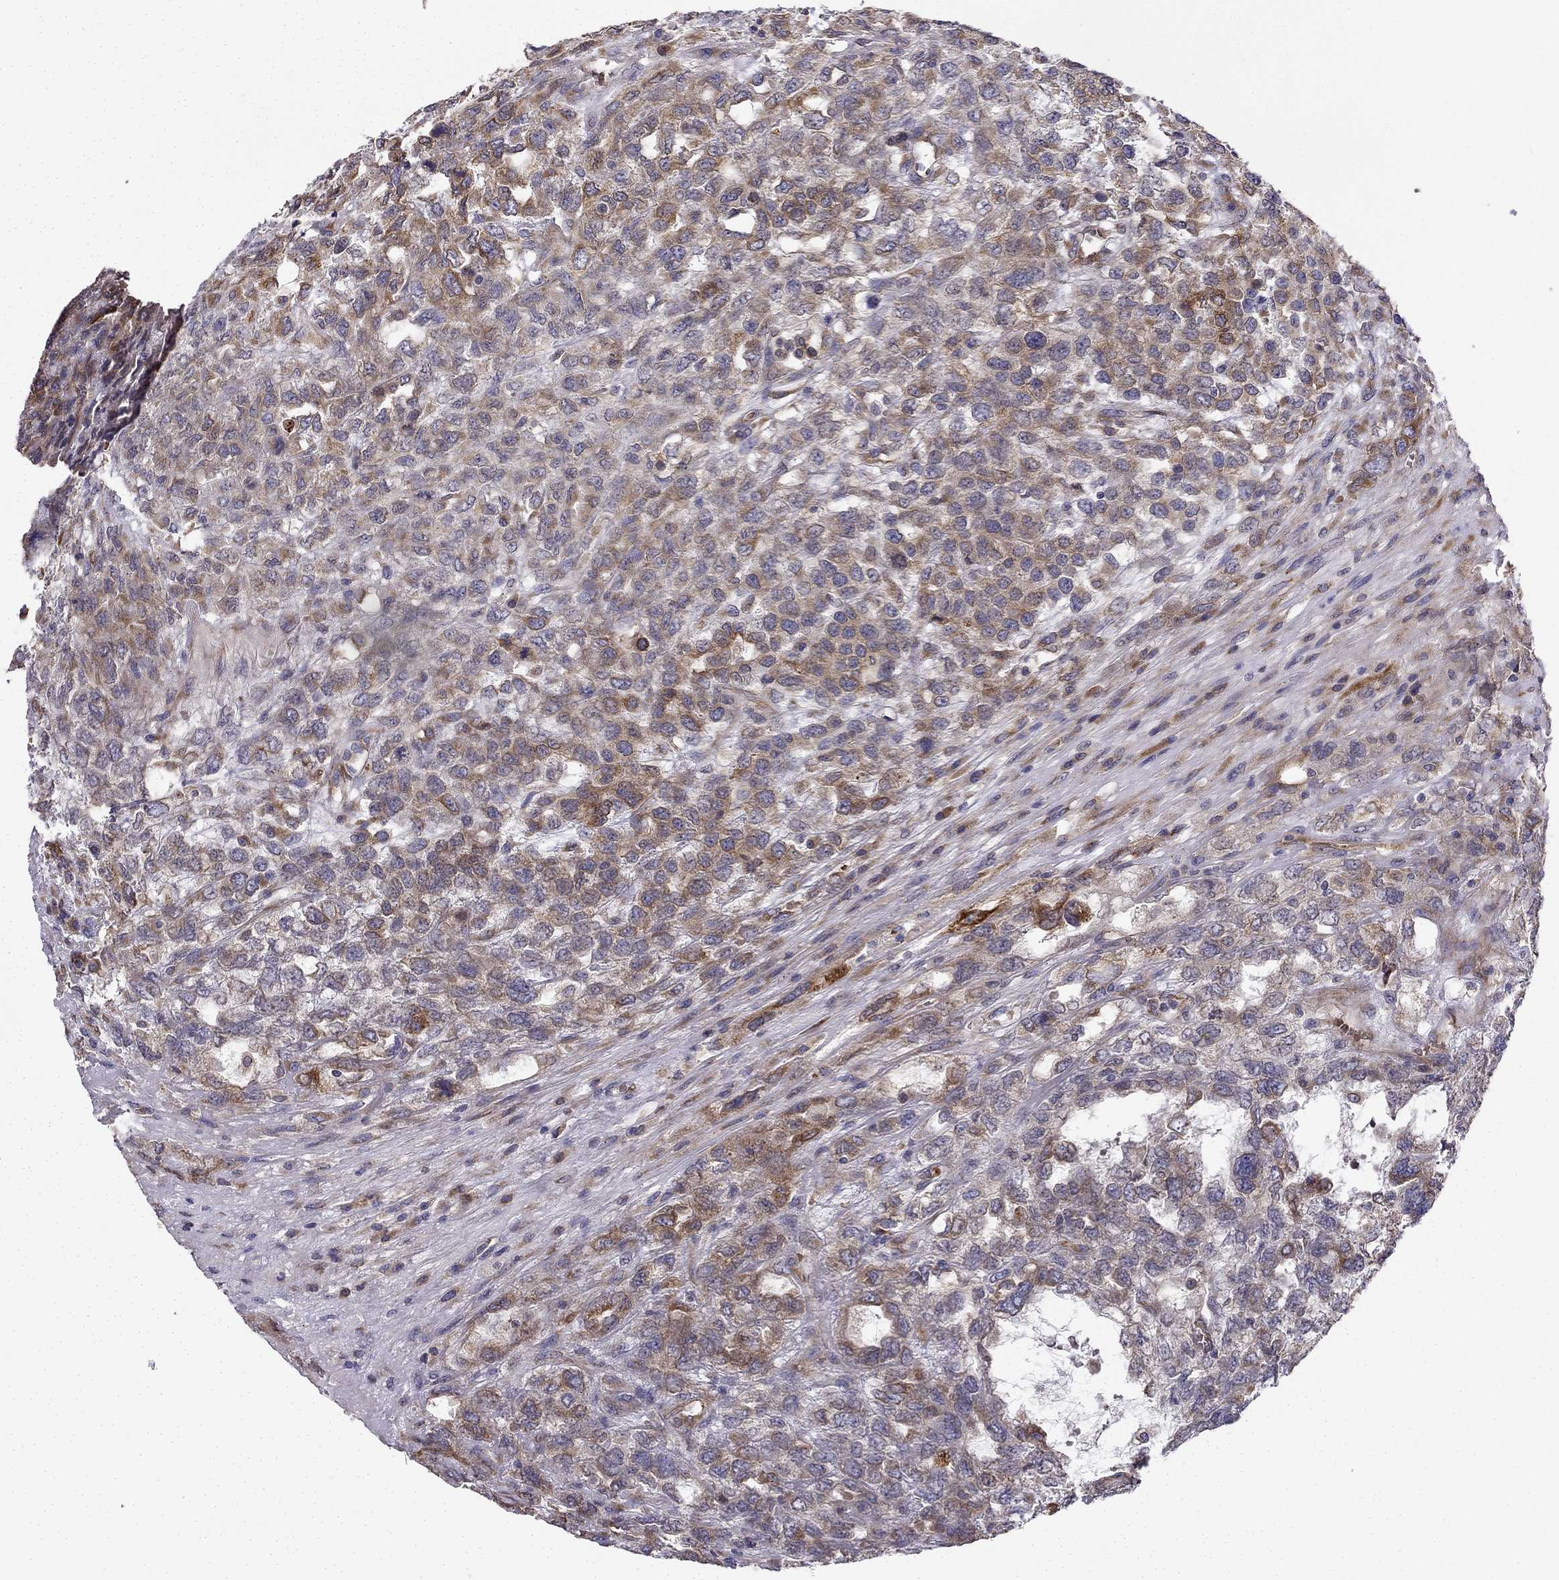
{"staining": {"intensity": "strong", "quantity": ">75%", "location": "cytoplasmic/membranous"}, "tissue": "testis cancer", "cell_type": "Tumor cells", "image_type": "cancer", "snomed": [{"axis": "morphology", "description": "Seminoma, NOS"}, {"axis": "topography", "description": "Testis"}], "caption": "This photomicrograph demonstrates testis cancer stained with IHC to label a protein in brown. The cytoplasmic/membranous of tumor cells show strong positivity for the protein. Nuclei are counter-stained blue.", "gene": "B4GALT7", "patient": {"sex": "male", "age": 52}}